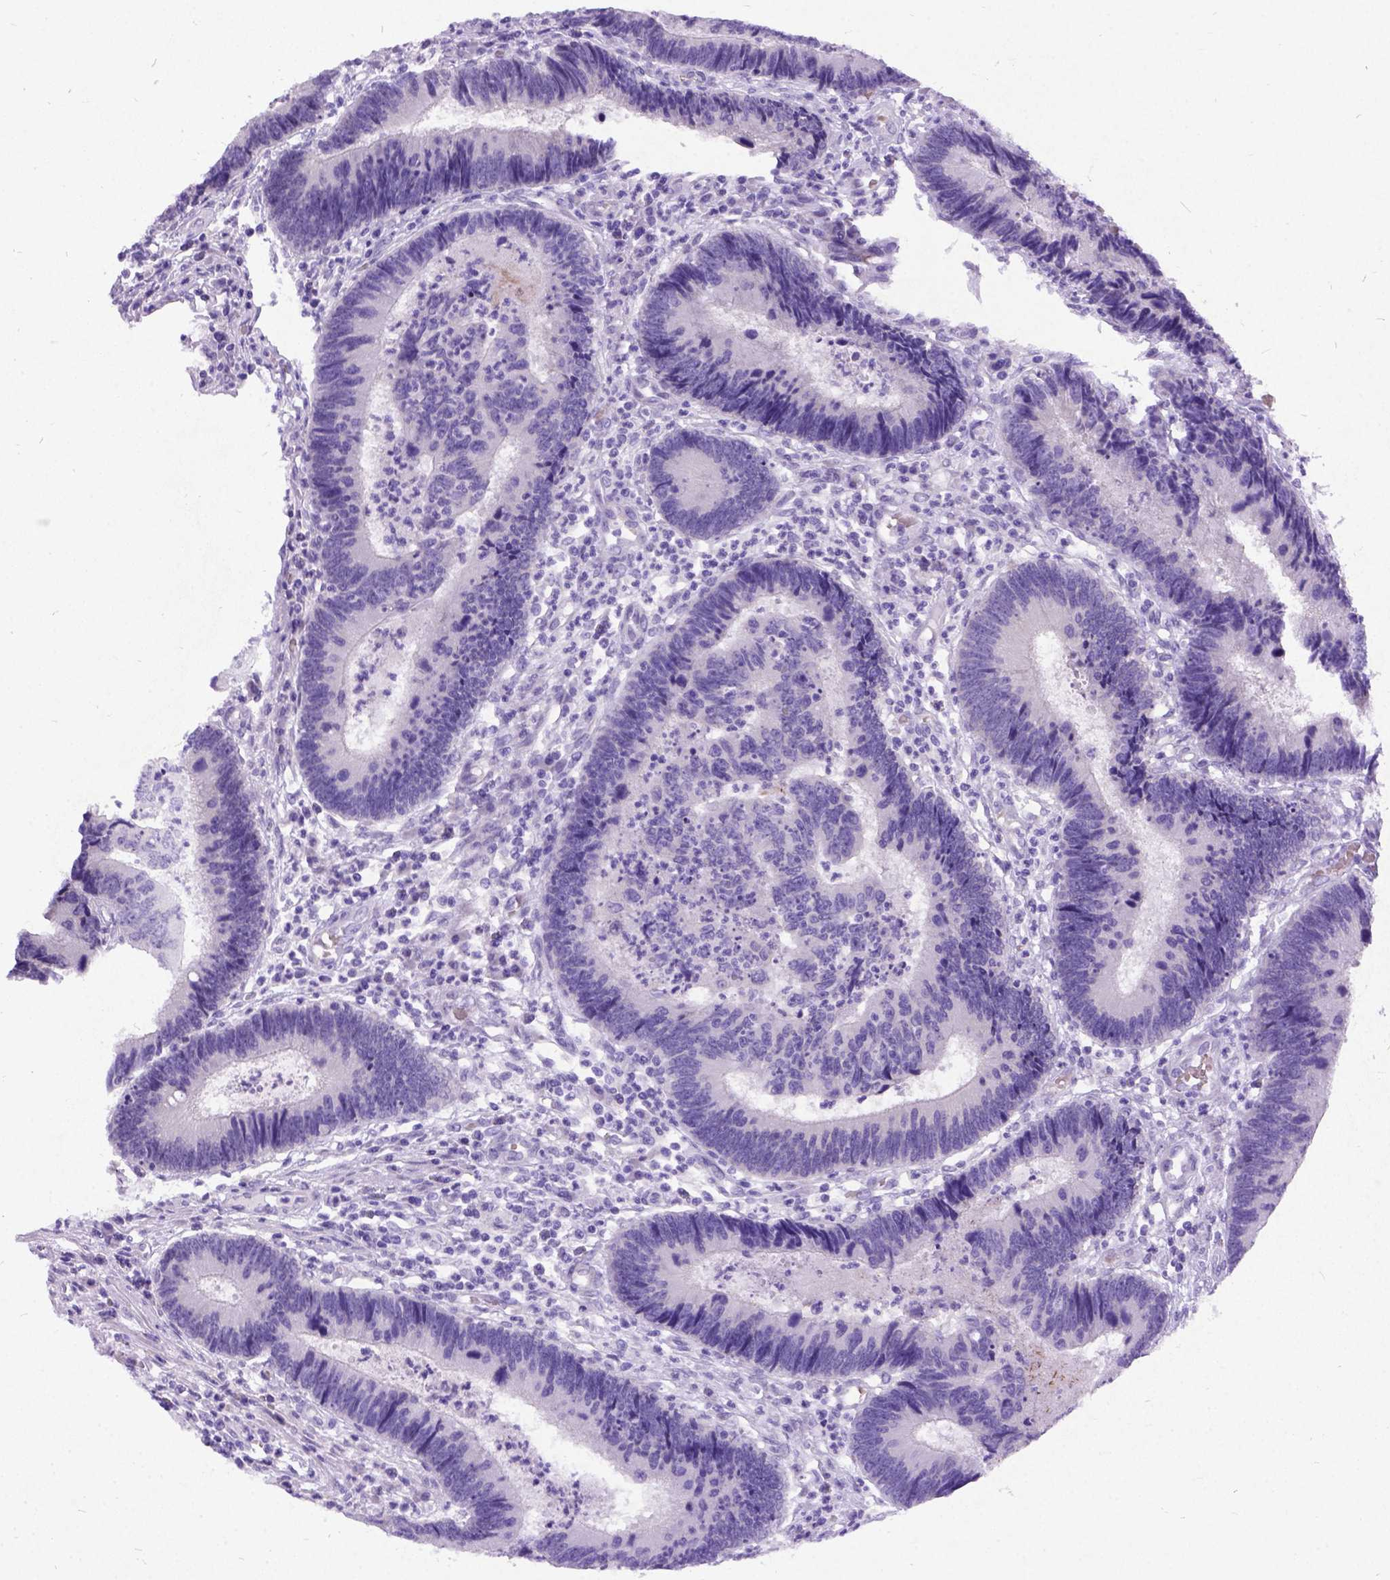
{"staining": {"intensity": "negative", "quantity": "none", "location": "none"}, "tissue": "colorectal cancer", "cell_type": "Tumor cells", "image_type": "cancer", "snomed": [{"axis": "morphology", "description": "Adenocarcinoma, NOS"}, {"axis": "topography", "description": "Colon"}], "caption": "Tumor cells show no significant staining in colorectal adenocarcinoma. (DAB (3,3'-diaminobenzidine) immunohistochemistry visualized using brightfield microscopy, high magnification).", "gene": "NEUROD4", "patient": {"sex": "female", "age": 67}}